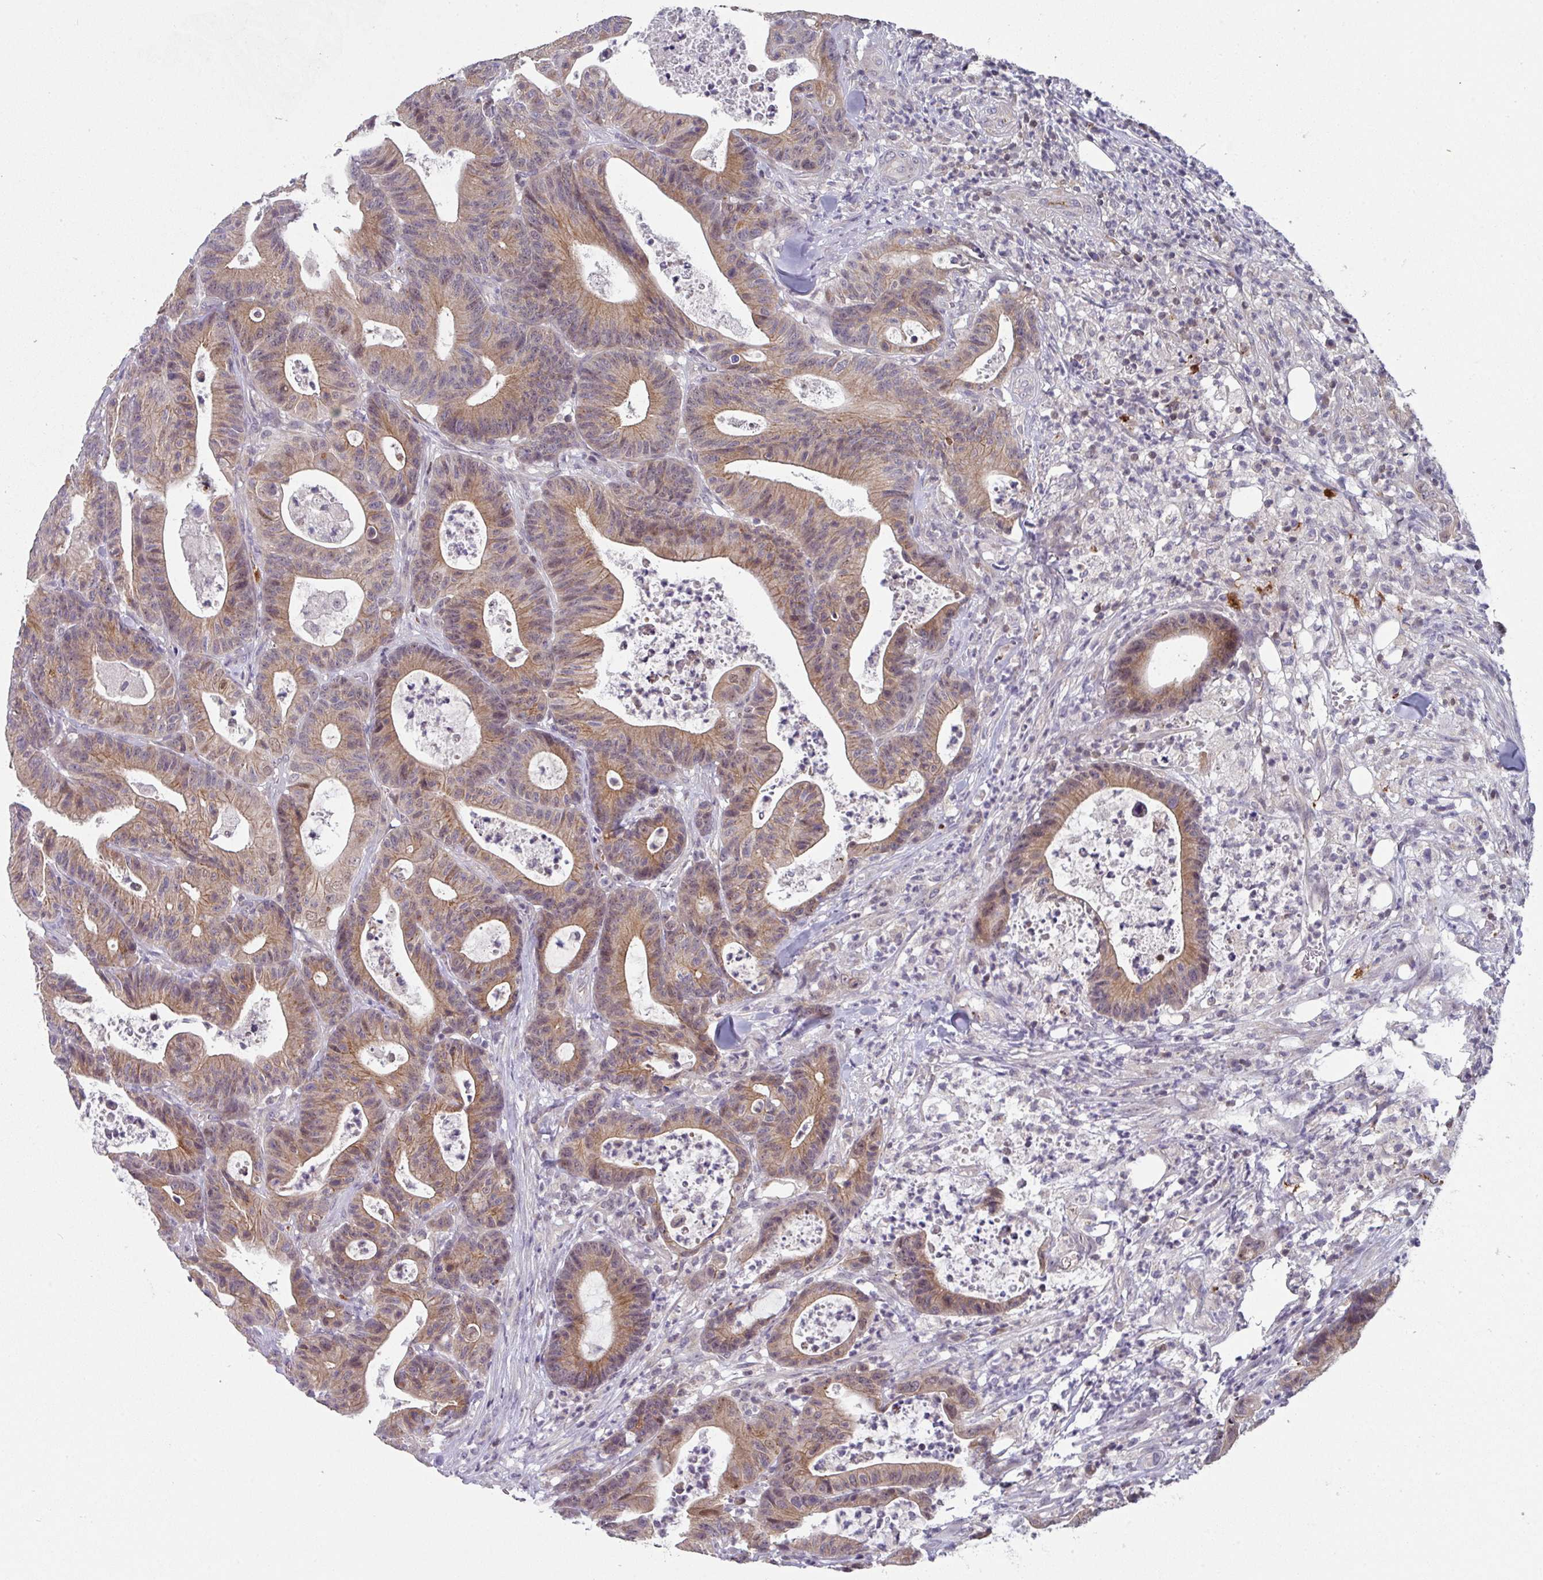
{"staining": {"intensity": "moderate", "quantity": ">75%", "location": "cytoplasmic/membranous"}, "tissue": "colorectal cancer", "cell_type": "Tumor cells", "image_type": "cancer", "snomed": [{"axis": "morphology", "description": "Adenocarcinoma, NOS"}, {"axis": "topography", "description": "Colon"}], "caption": "The image shows staining of adenocarcinoma (colorectal), revealing moderate cytoplasmic/membranous protein positivity (brown color) within tumor cells. (DAB IHC, brown staining for protein, blue staining for nuclei).", "gene": "DCAF12L2", "patient": {"sex": "female", "age": 84}}